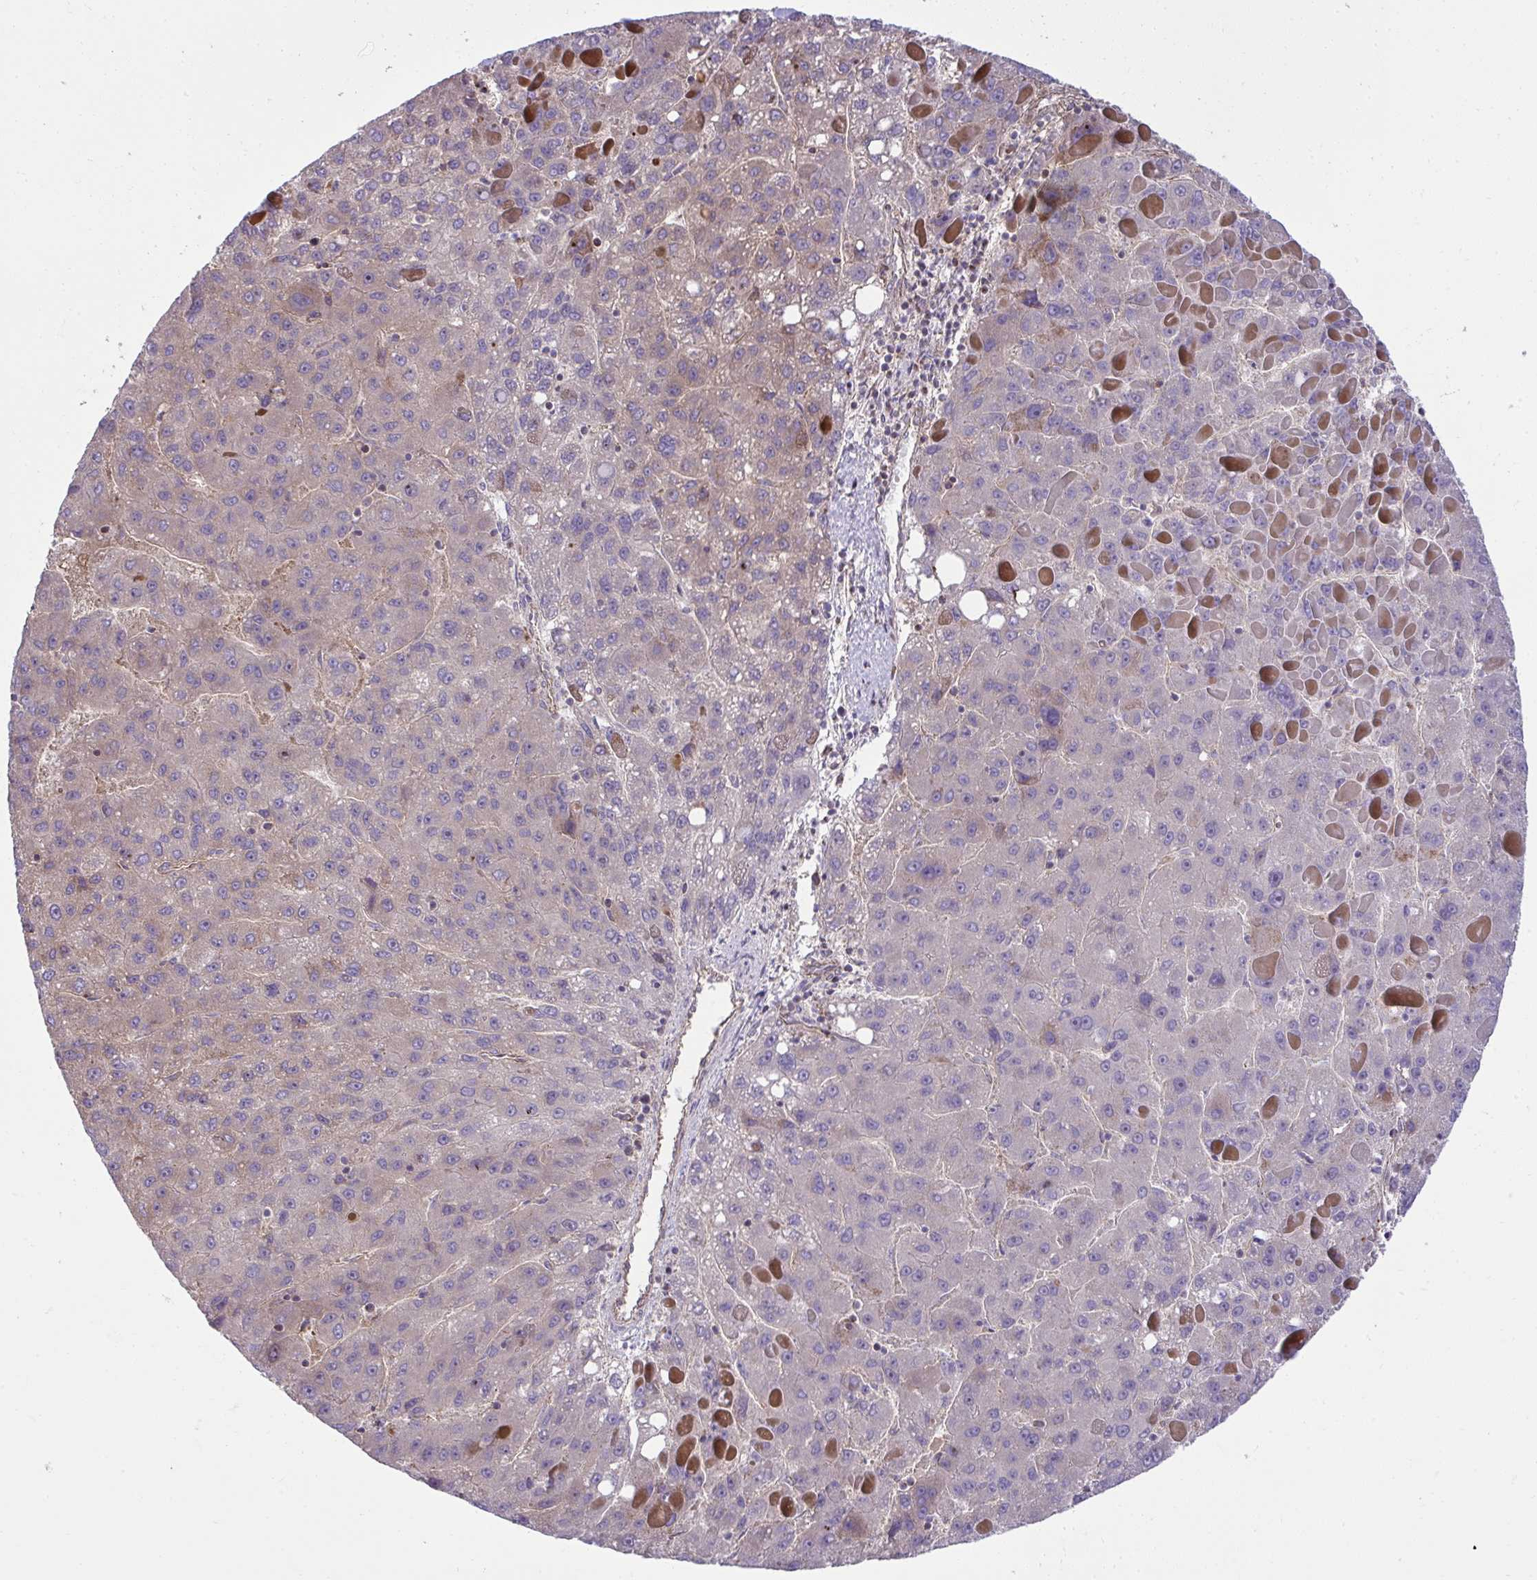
{"staining": {"intensity": "negative", "quantity": "none", "location": "none"}, "tissue": "liver cancer", "cell_type": "Tumor cells", "image_type": "cancer", "snomed": [{"axis": "morphology", "description": "Carcinoma, Hepatocellular, NOS"}, {"axis": "topography", "description": "Liver"}], "caption": "The immunohistochemistry (IHC) histopathology image has no significant expression in tumor cells of liver hepatocellular carcinoma tissue.", "gene": "NMNAT3", "patient": {"sex": "female", "age": 82}}